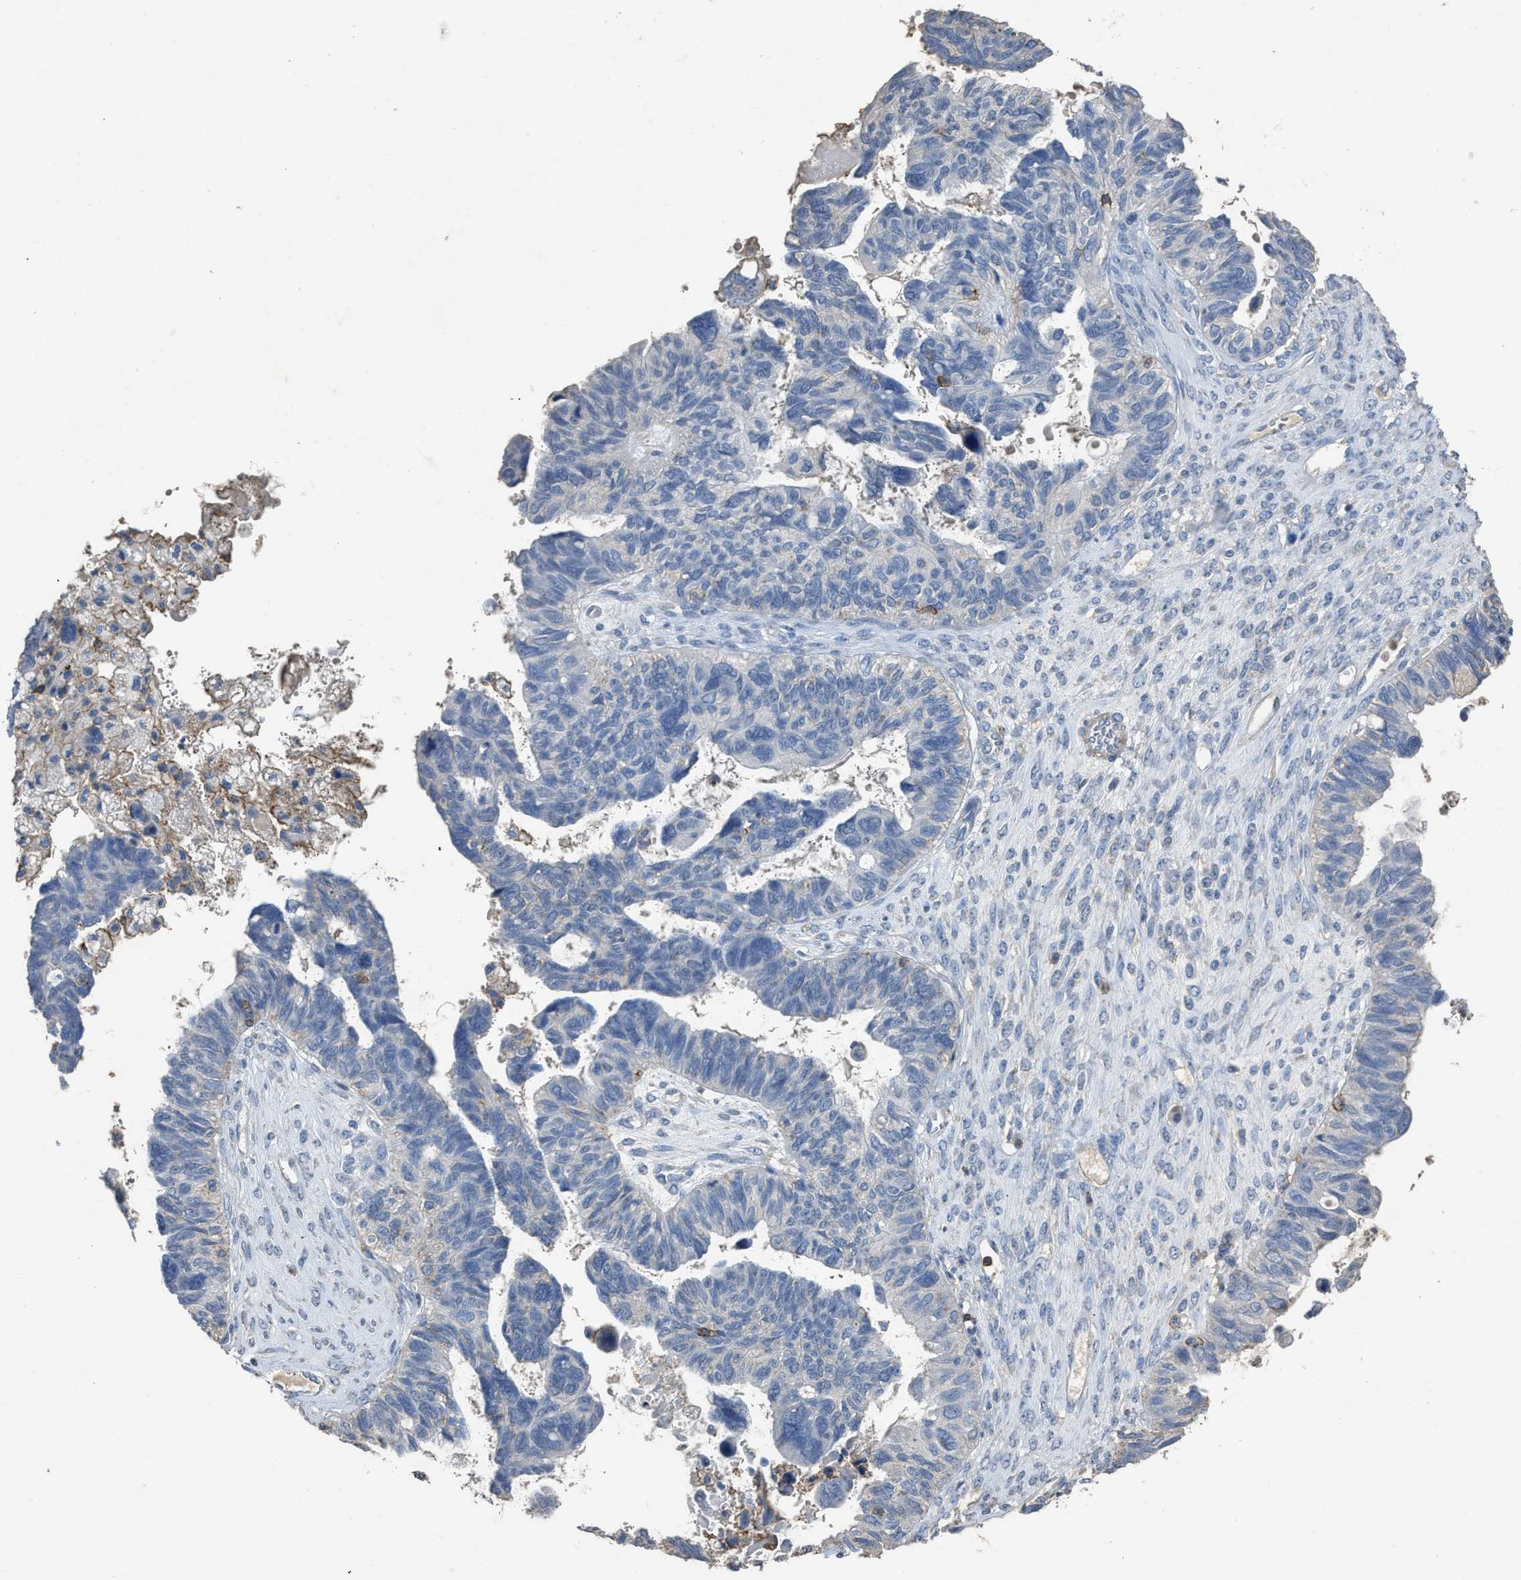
{"staining": {"intensity": "negative", "quantity": "none", "location": "none"}, "tissue": "ovarian cancer", "cell_type": "Tumor cells", "image_type": "cancer", "snomed": [{"axis": "morphology", "description": "Cystadenocarcinoma, serous, NOS"}, {"axis": "topography", "description": "Ovary"}], "caption": "IHC micrograph of neoplastic tissue: serous cystadenocarcinoma (ovarian) stained with DAB exhibits no significant protein staining in tumor cells.", "gene": "OR51E1", "patient": {"sex": "female", "age": 79}}